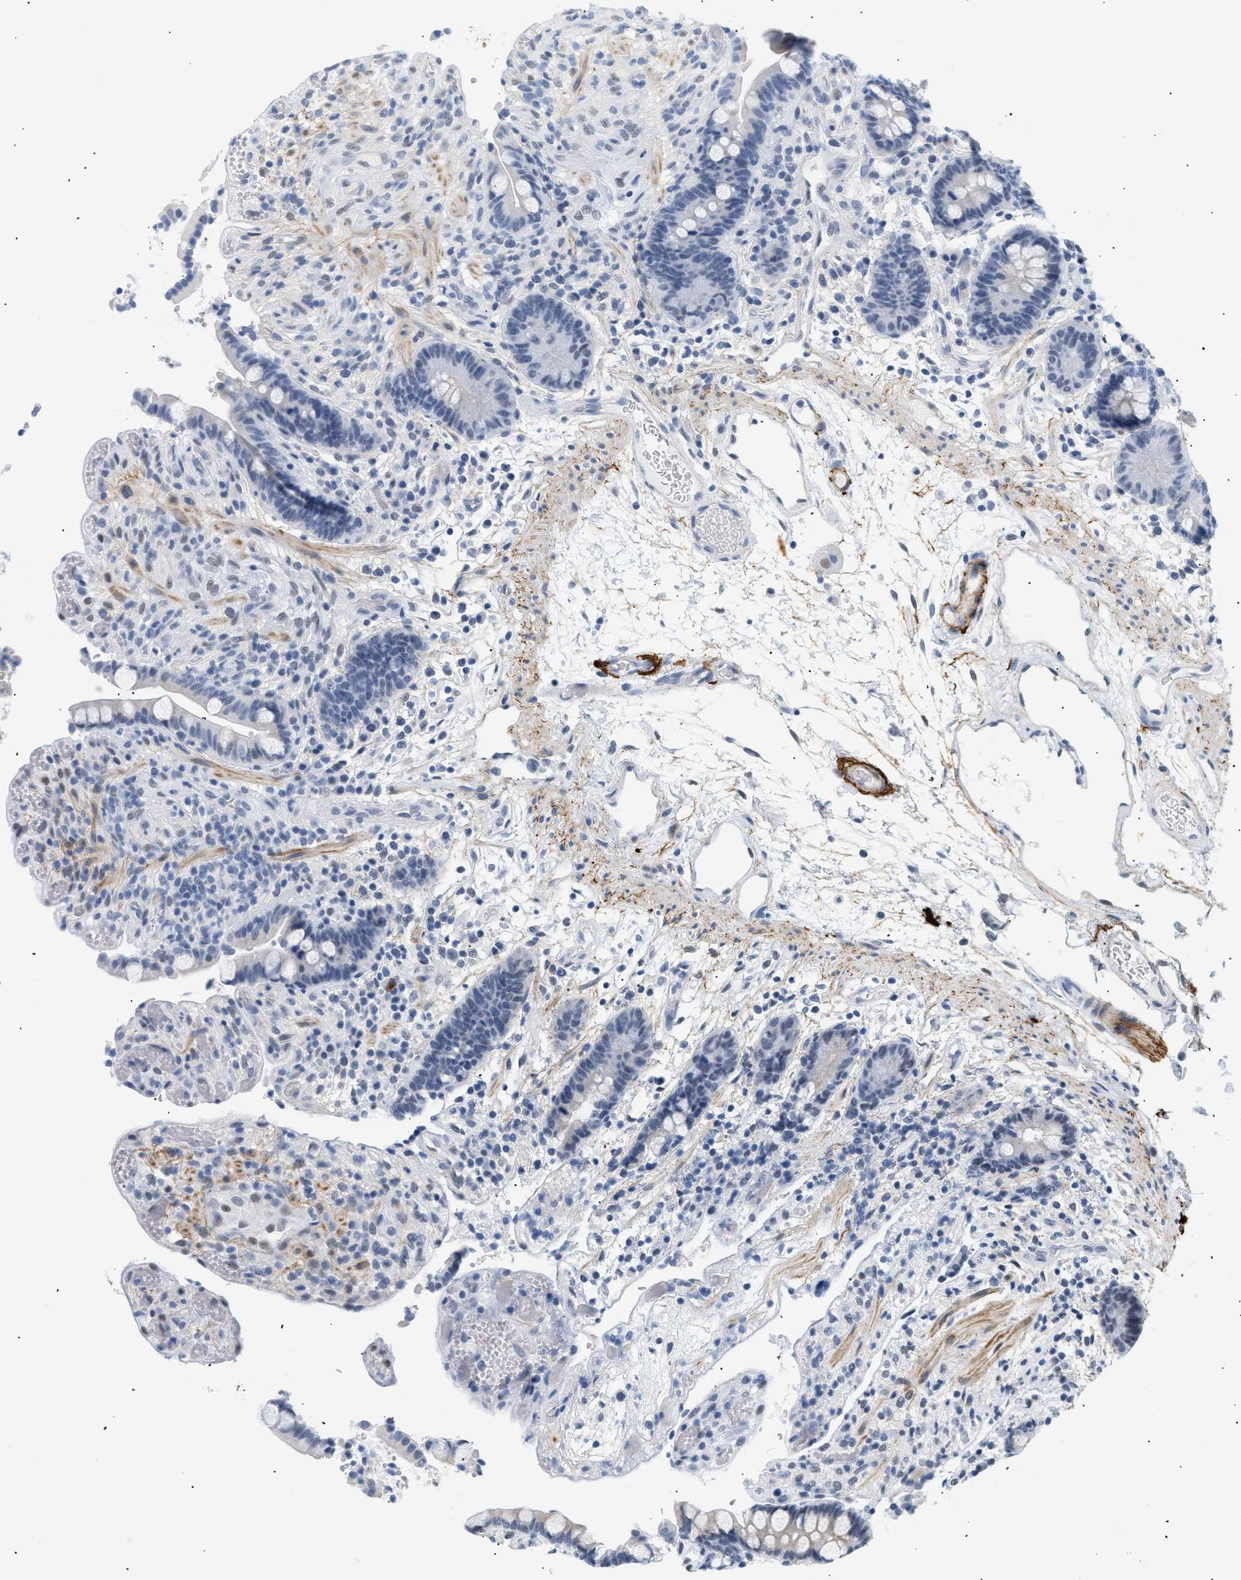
{"staining": {"intensity": "negative", "quantity": "none", "location": "none"}, "tissue": "colon", "cell_type": "Endothelial cells", "image_type": "normal", "snomed": [{"axis": "morphology", "description": "Normal tissue, NOS"}, {"axis": "topography", "description": "Colon"}], "caption": "DAB immunohistochemical staining of unremarkable colon displays no significant positivity in endothelial cells. (DAB (3,3'-diaminobenzidine) IHC, high magnification).", "gene": "ELN", "patient": {"sex": "male", "age": 73}}